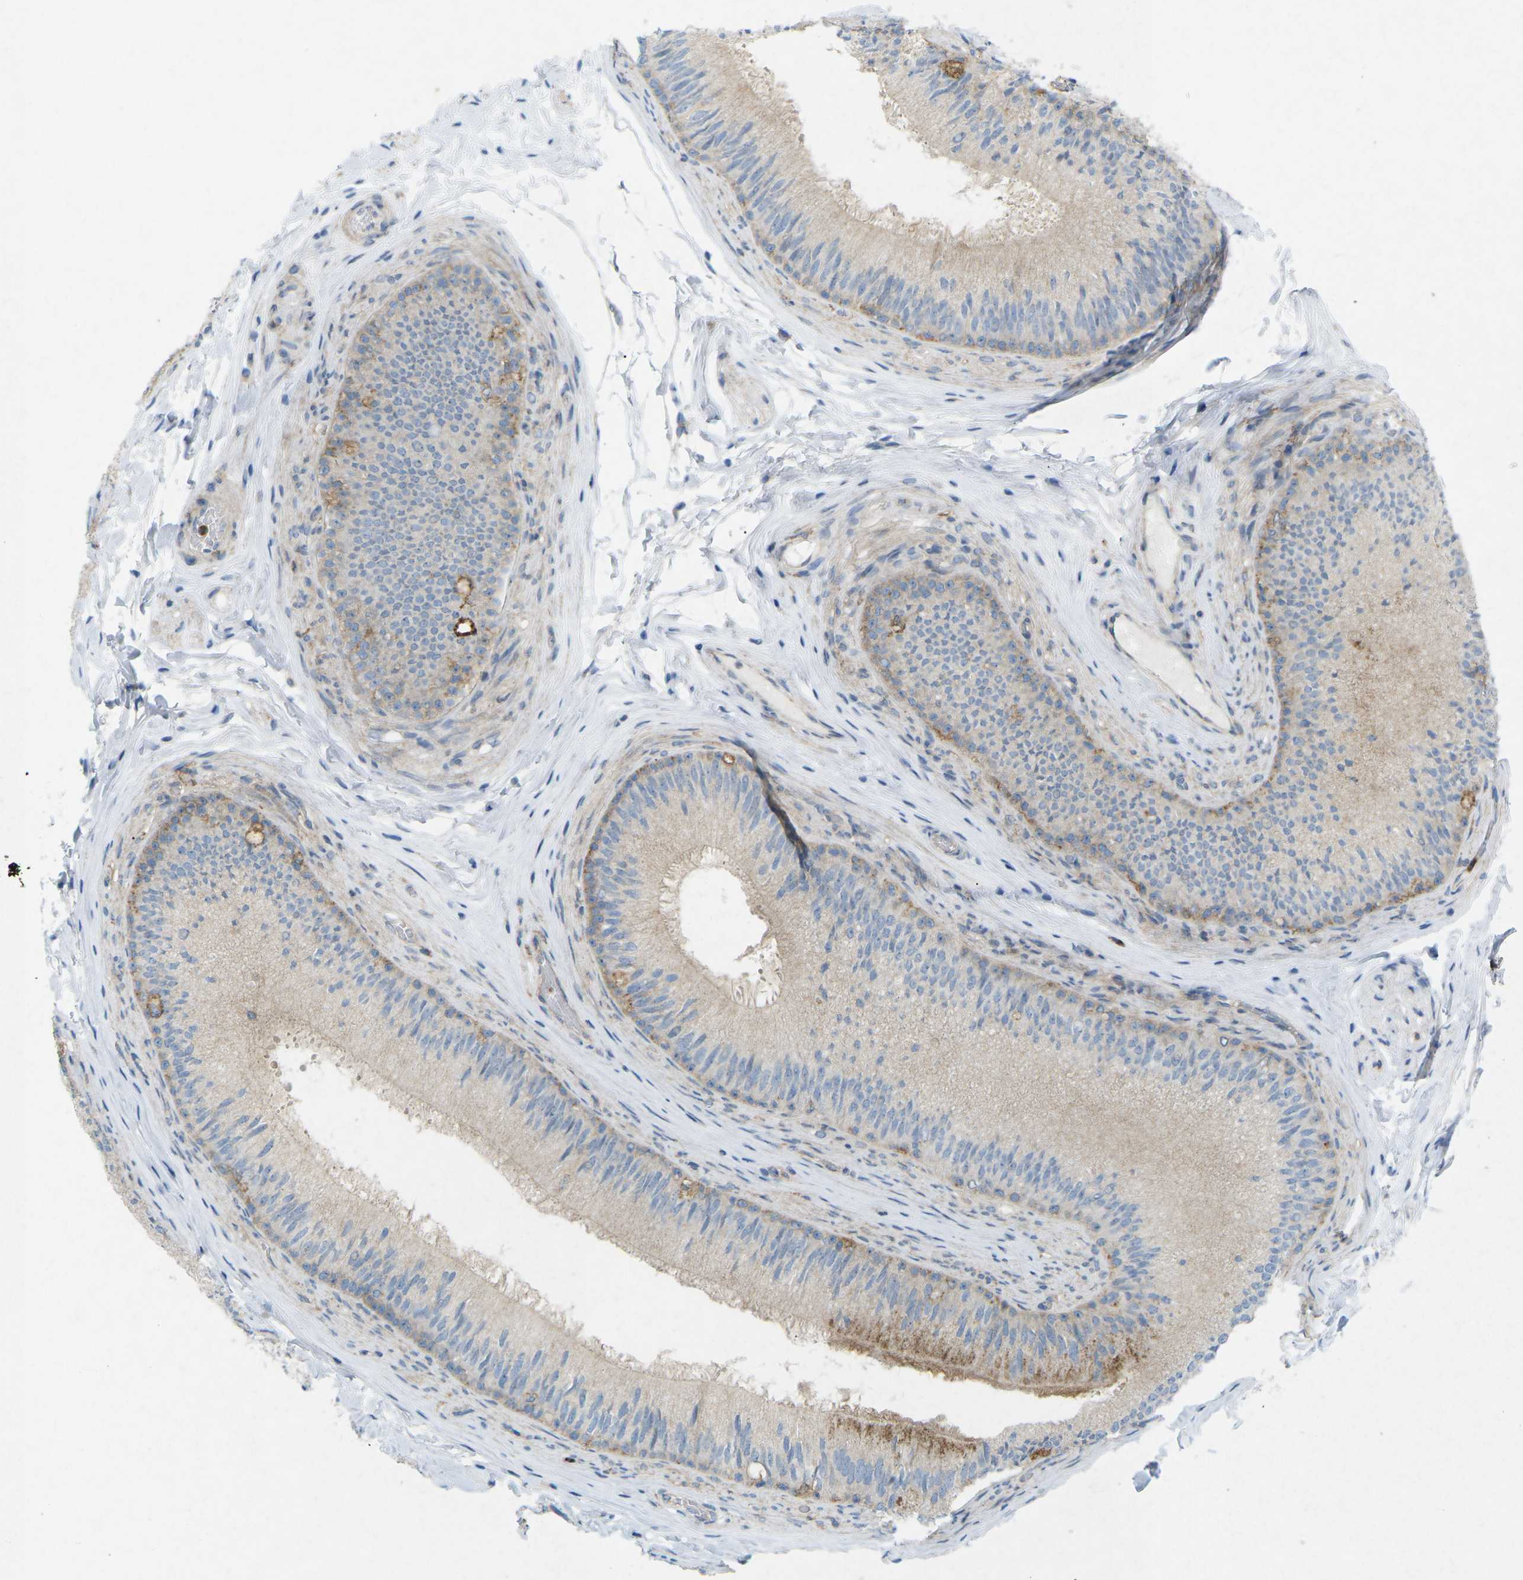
{"staining": {"intensity": "moderate", "quantity": ">75%", "location": "cytoplasmic/membranous"}, "tissue": "epididymis", "cell_type": "Glandular cells", "image_type": "normal", "snomed": [{"axis": "morphology", "description": "Normal tissue, NOS"}, {"axis": "topography", "description": "Testis"}, {"axis": "topography", "description": "Epididymis"}], "caption": "Brown immunohistochemical staining in benign human epididymis displays moderate cytoplasmic/membranous positivity in about >75% of glandular cells. (Brightfield microscopy of DAB IHC at high magnification).", "gene": "STK11", "patient": {"sex": "male", "age": 36}}